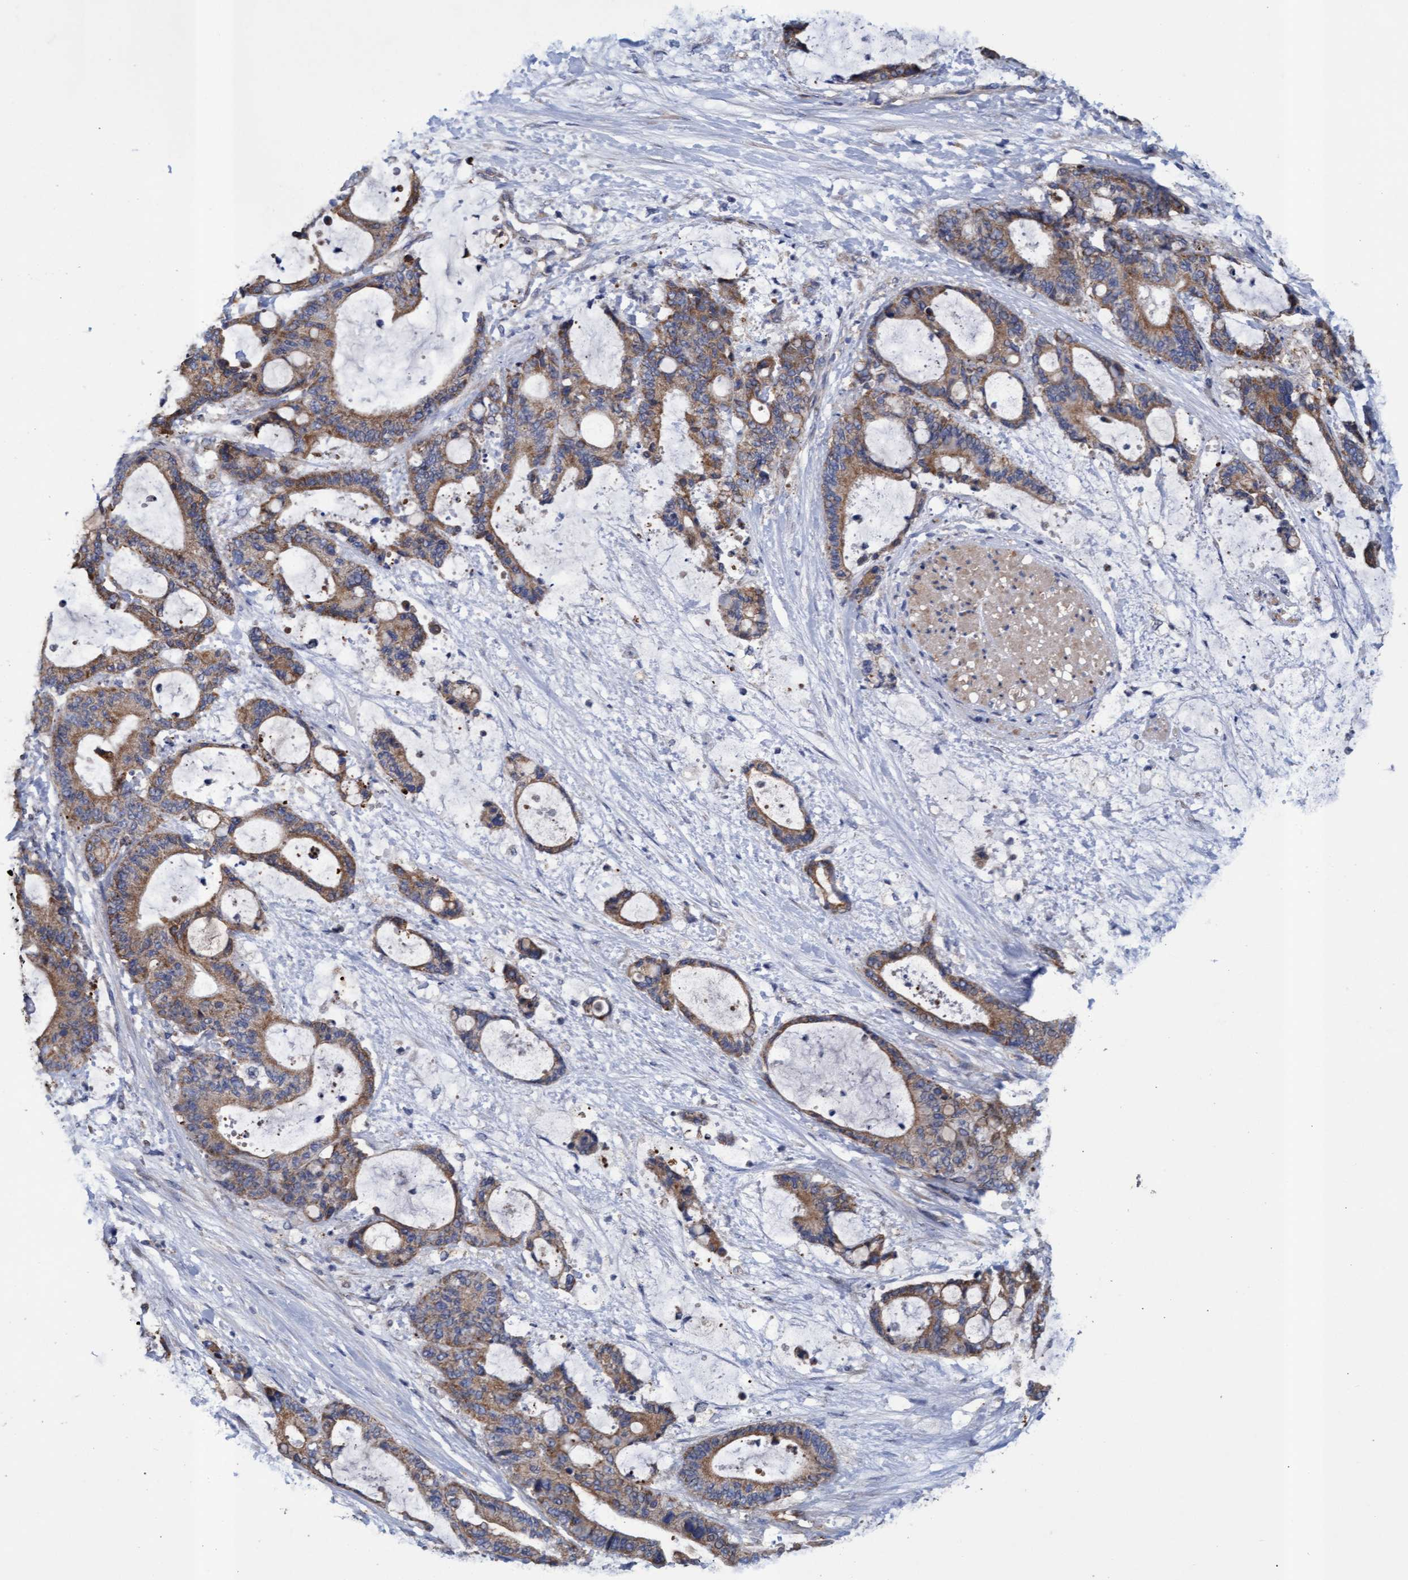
{"staining": {"intensity": "moderate", "quantity": ">75%", "location": "cytoplasmic/membranous"}, "tissue": "liver cancer", "cell_type": "Tumor cells", "image_type": "cancer", "snomed": [{"axis": "morphology", "description": "Normal tissue, NOS"}, {"axis": "morphology", "description": "Cholangiocarcinoma"}, {"axis": "topography", "description": "Liver"}, {"axis": "topography", "description": "Peripheral nerve tissue"}], "caption": "Protein analysis of liver cholangiocarcinoma tissue shows moderate cytoplasmic/membranous expression in about >75% of tumor cells. The protein of interest is shown in brown color, while the nuclei are stained blue.", "gene": "MRPL38", "patient": {"sex": "female", "age": 73}}